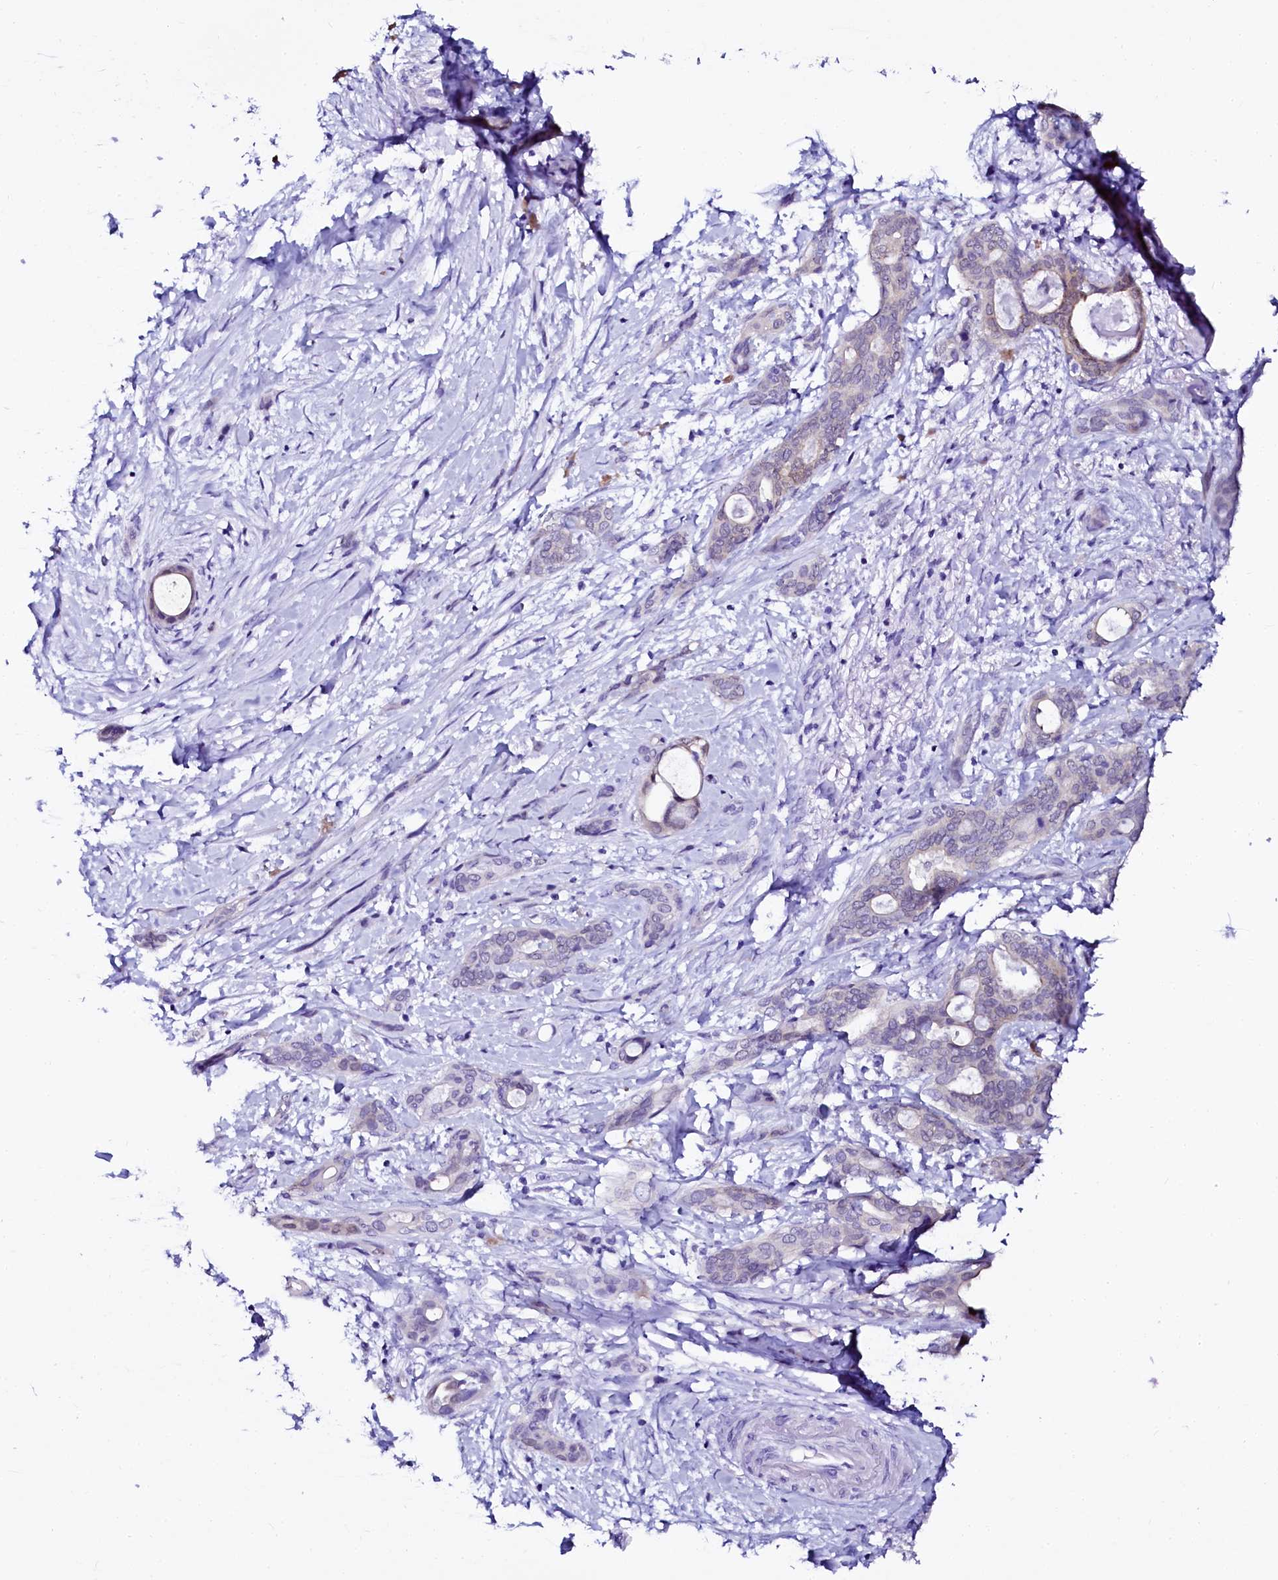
{"staining": {"intensity": "negative", "quantity": "none", "location": "none"}, "tissue": "pancreatic cancer", "cell_type": "Tumor cells", "image_type": "cancer", "snomed": [{"axis": "morphology", "description": "Normal tissue, NOS"}, {"axis": "morphology", "description": "Adenocarcinoma, NOS"}, {"axis": "topography", "description": "Pancreas"}, {"axis": "topography", "description": "Peripheral nerve tissue"}], "caption": "IHC micrograph of pancreatic adenocarcinoma stained for a protein (brown), which exhibits no positivity in tumor cells.", "gene": "SORD", "patient": {"sex": "female", "age": 63}}